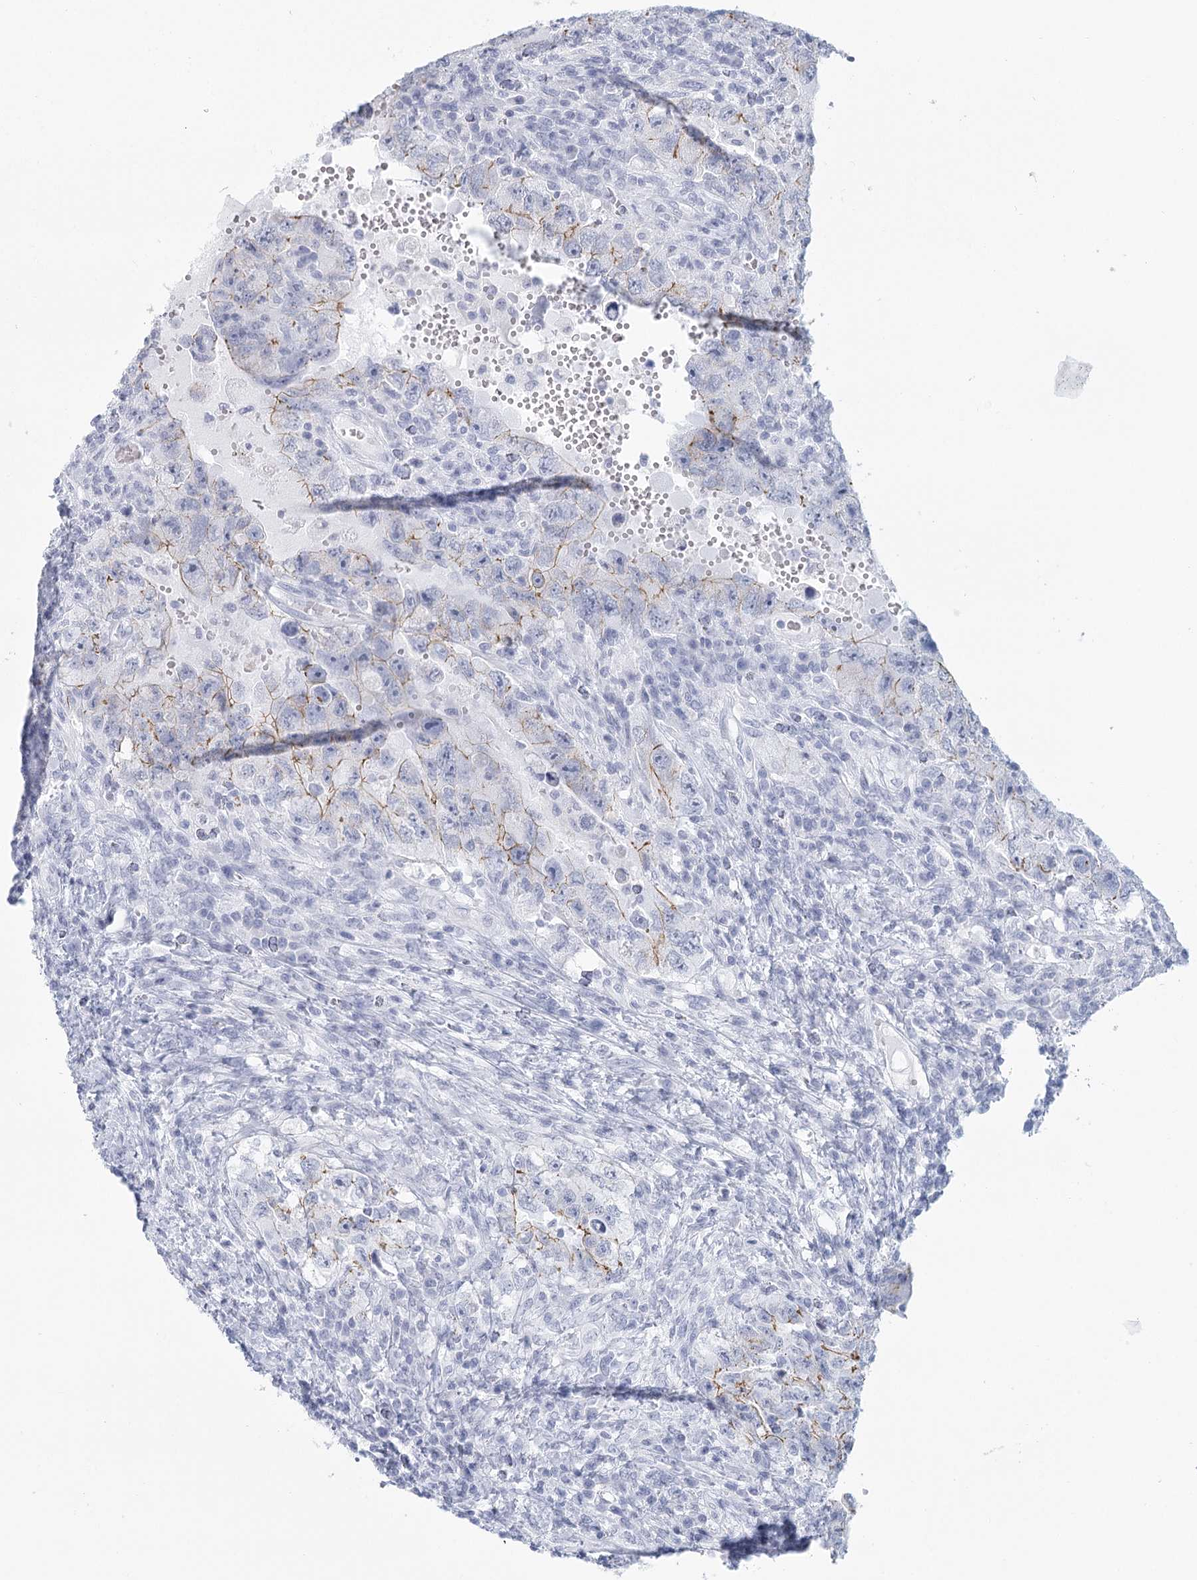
{"staining": {"intensity": "moderate", "quantity": "<25%", "location": "cytoplasmic/membranous"}, "tissue": "testis cancer", "cell_type": "Tumor cells", "image_type": "cancer", "snomed": [{"axis": "morphology", "description": "Carcinoma, Embryonal, NOS"}, {"axis": "topography", "description": "Testis"}], "caption": "Immunohistochemical staining of testis cancer (embryonal carcinoma) demonstrates low levels of moderate cytoplasmic/membranous positivity in approximately <25% of tumor cells.", "gene": "WNT8B", "patient": {"sex": "male", "age": 26}}